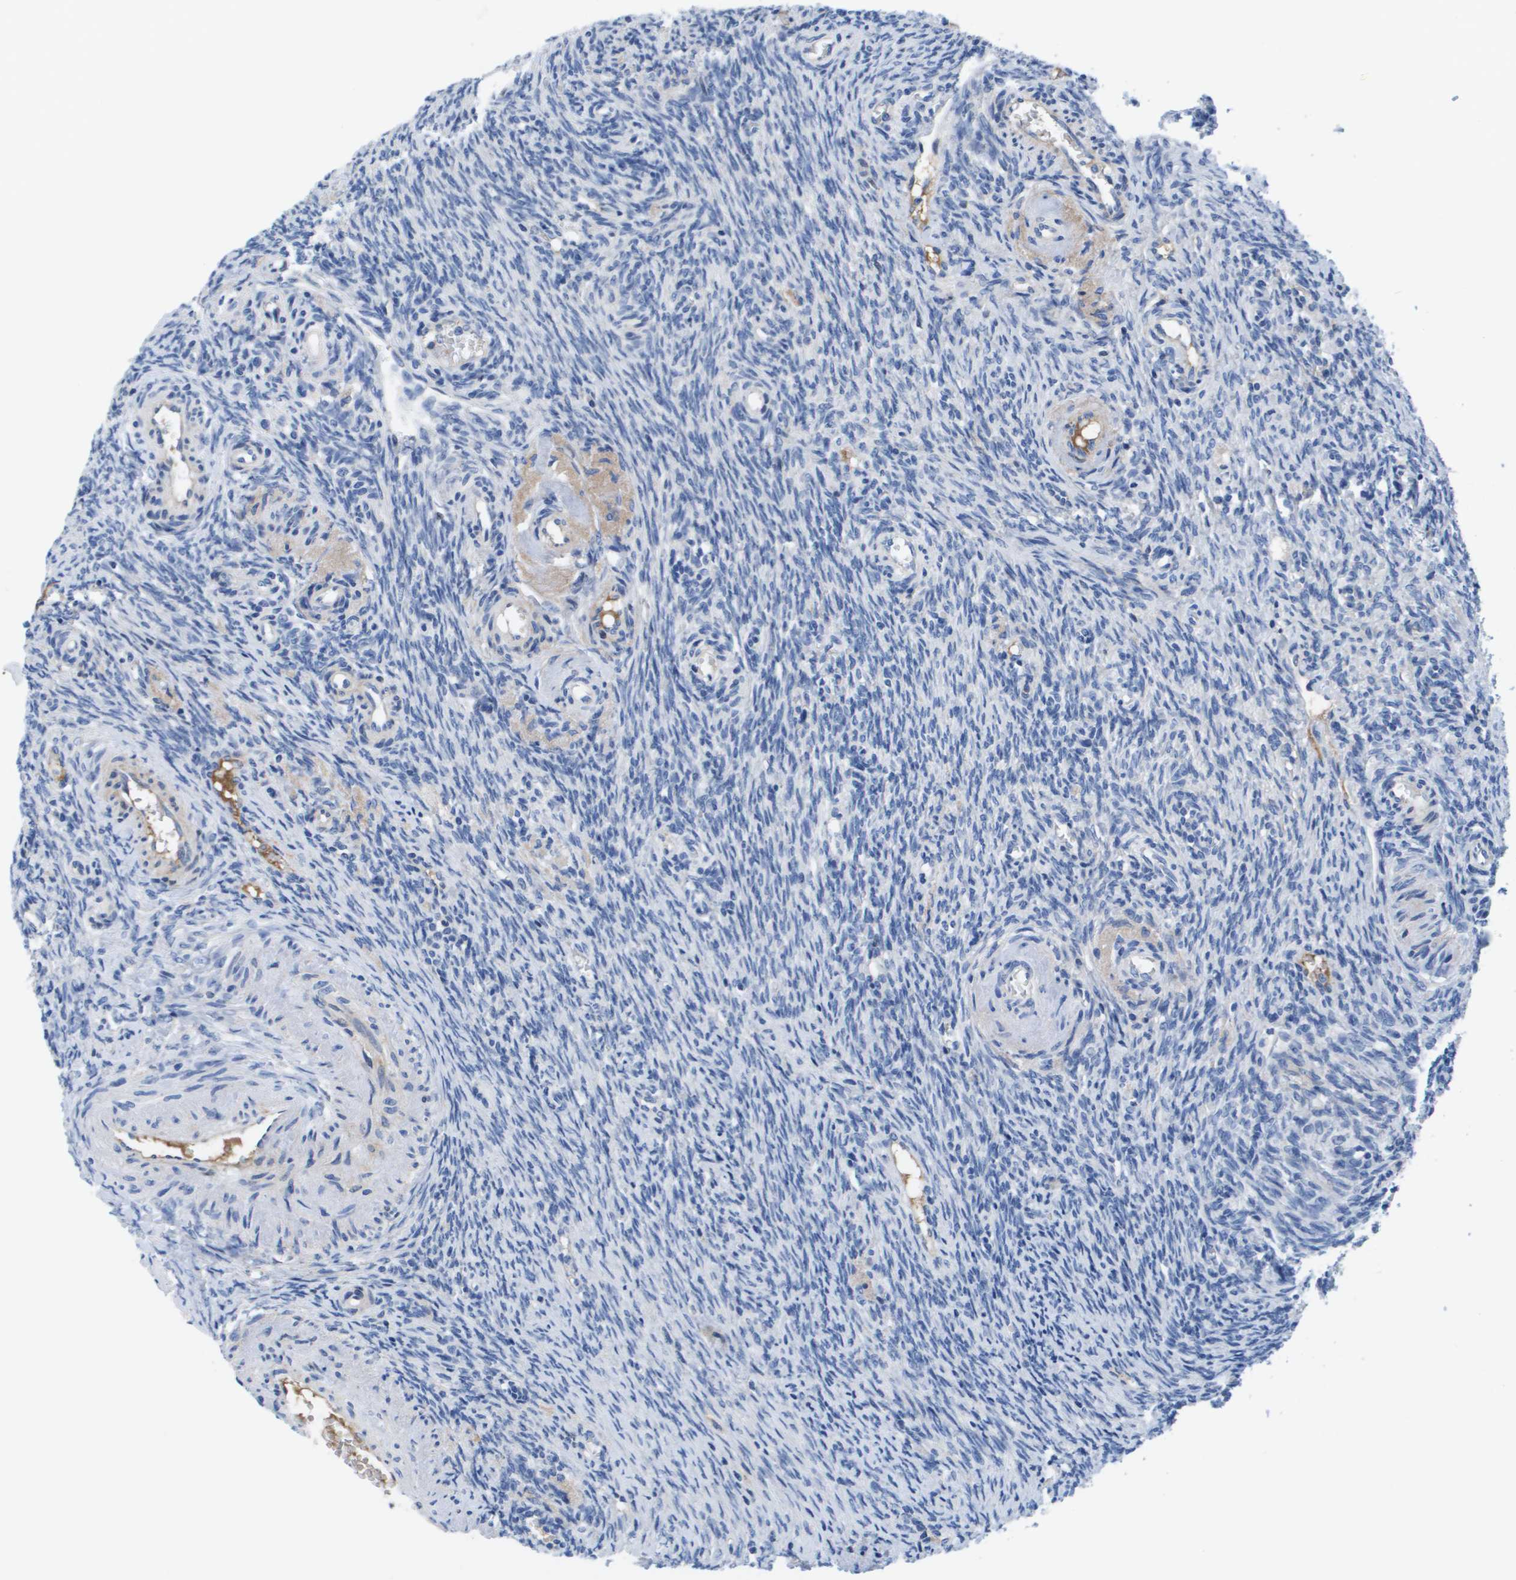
{"staining": {"intensity": "negative", "quantity": "none", "location": "none"}, "tissue": "ovary", "cell_type": "Ovarian stroma cells", "image_type": "normal", "snomed": [{"axis": "morphology", "description": "Normal tissue, NOS"}, {"axis": "topography", "description": "Ovary"}], "caption": "Ovarian stroma cells show no significant protein staining in normal ovary.", "gene": "APOA1", "patient": {"sex": "female", "age": 41}}